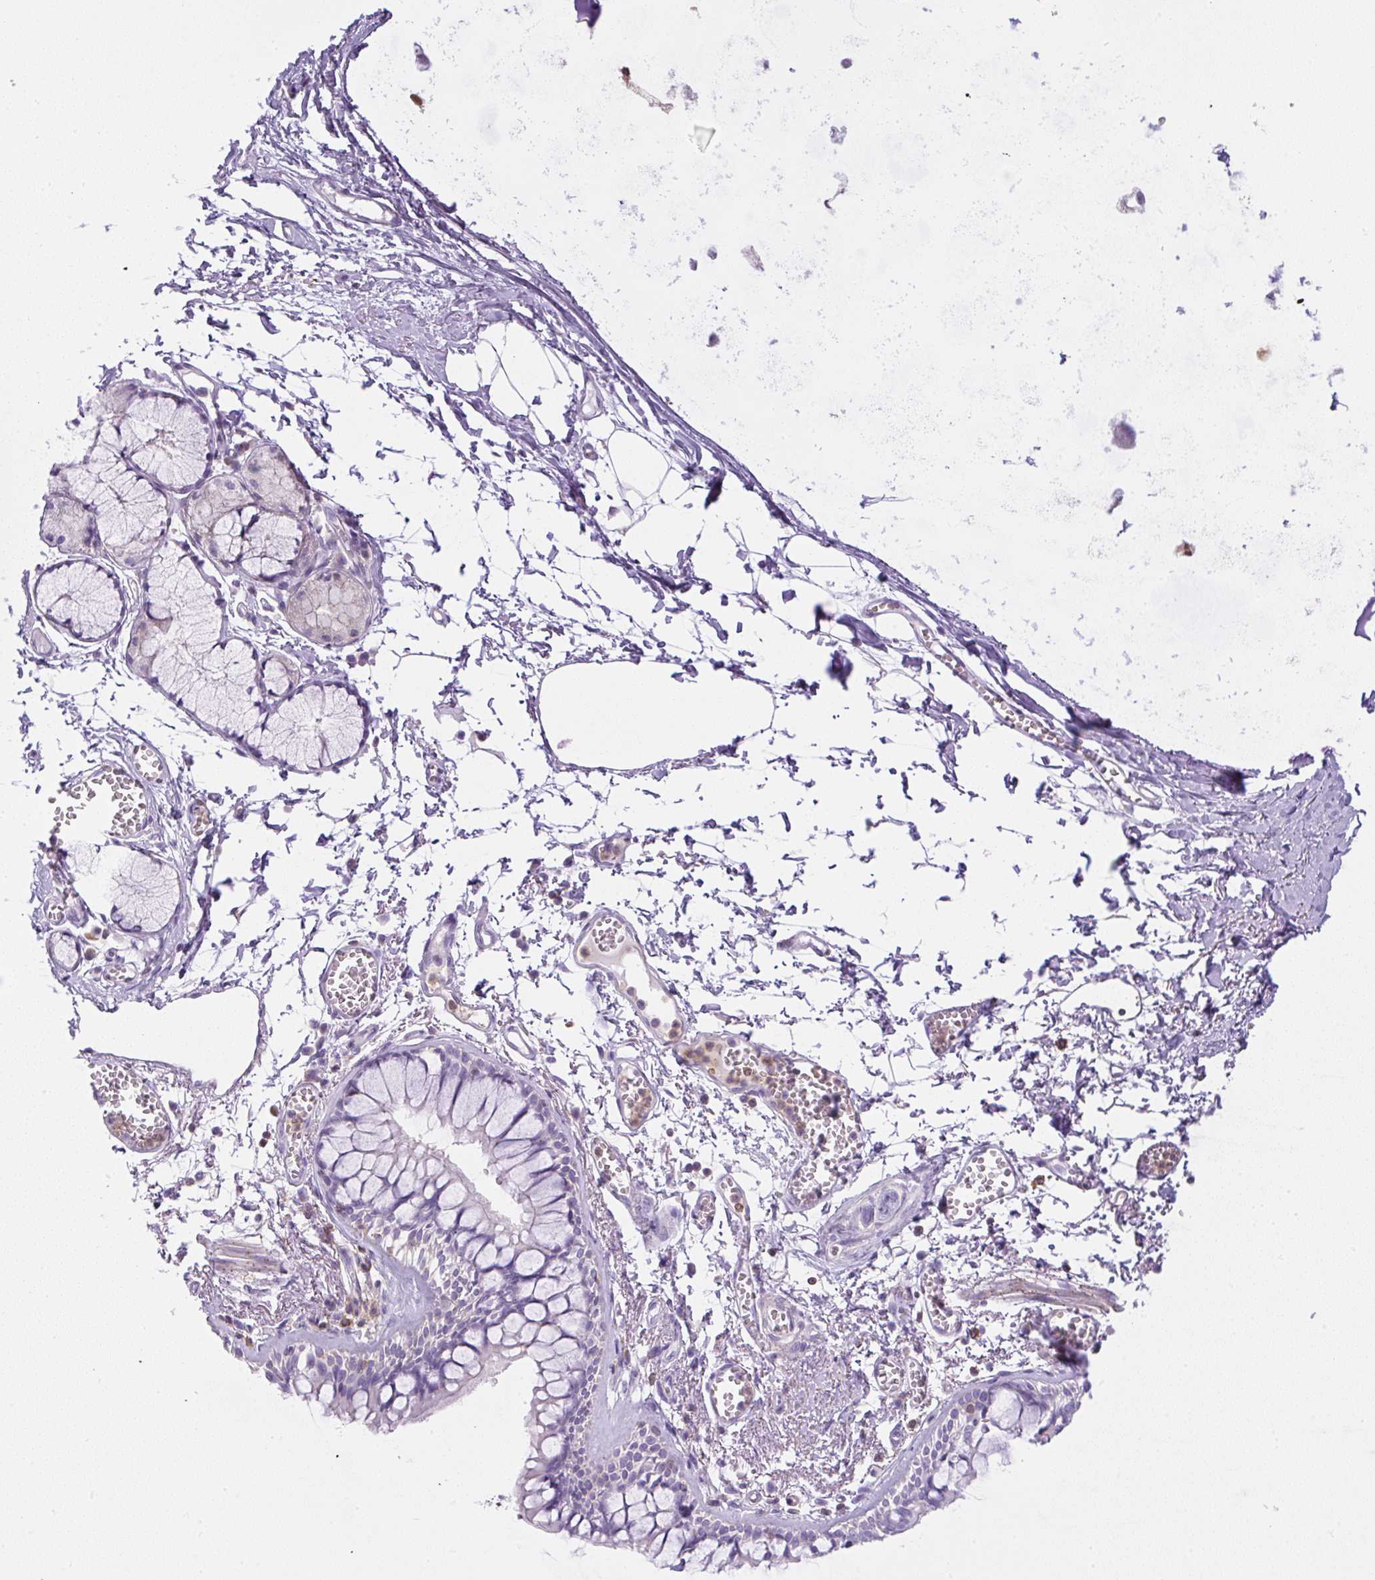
{"staining": {"intensity": "negative", "quantity": "none", "location": "none"}, "tissue": "bronchus", "cell_type": "Respiratory epithelial cells", "image_type": "normal", "snomed": [{"axis": "morphology", "description": "Normal tissue, NOS"}, {"axis": "topography", "description": "Cartilage tissue"}, {"axis": "topography", "description": "Bronchus"}], "caption": "There is no significant expression in respiratory epithelial cells of bronchus. The staining is performed using DAB brown chromogen with nuclei counter-stained in using hematoxylin.", "gene": "PIP5KL1", "patient": {"sex": "male", "age": 78}}